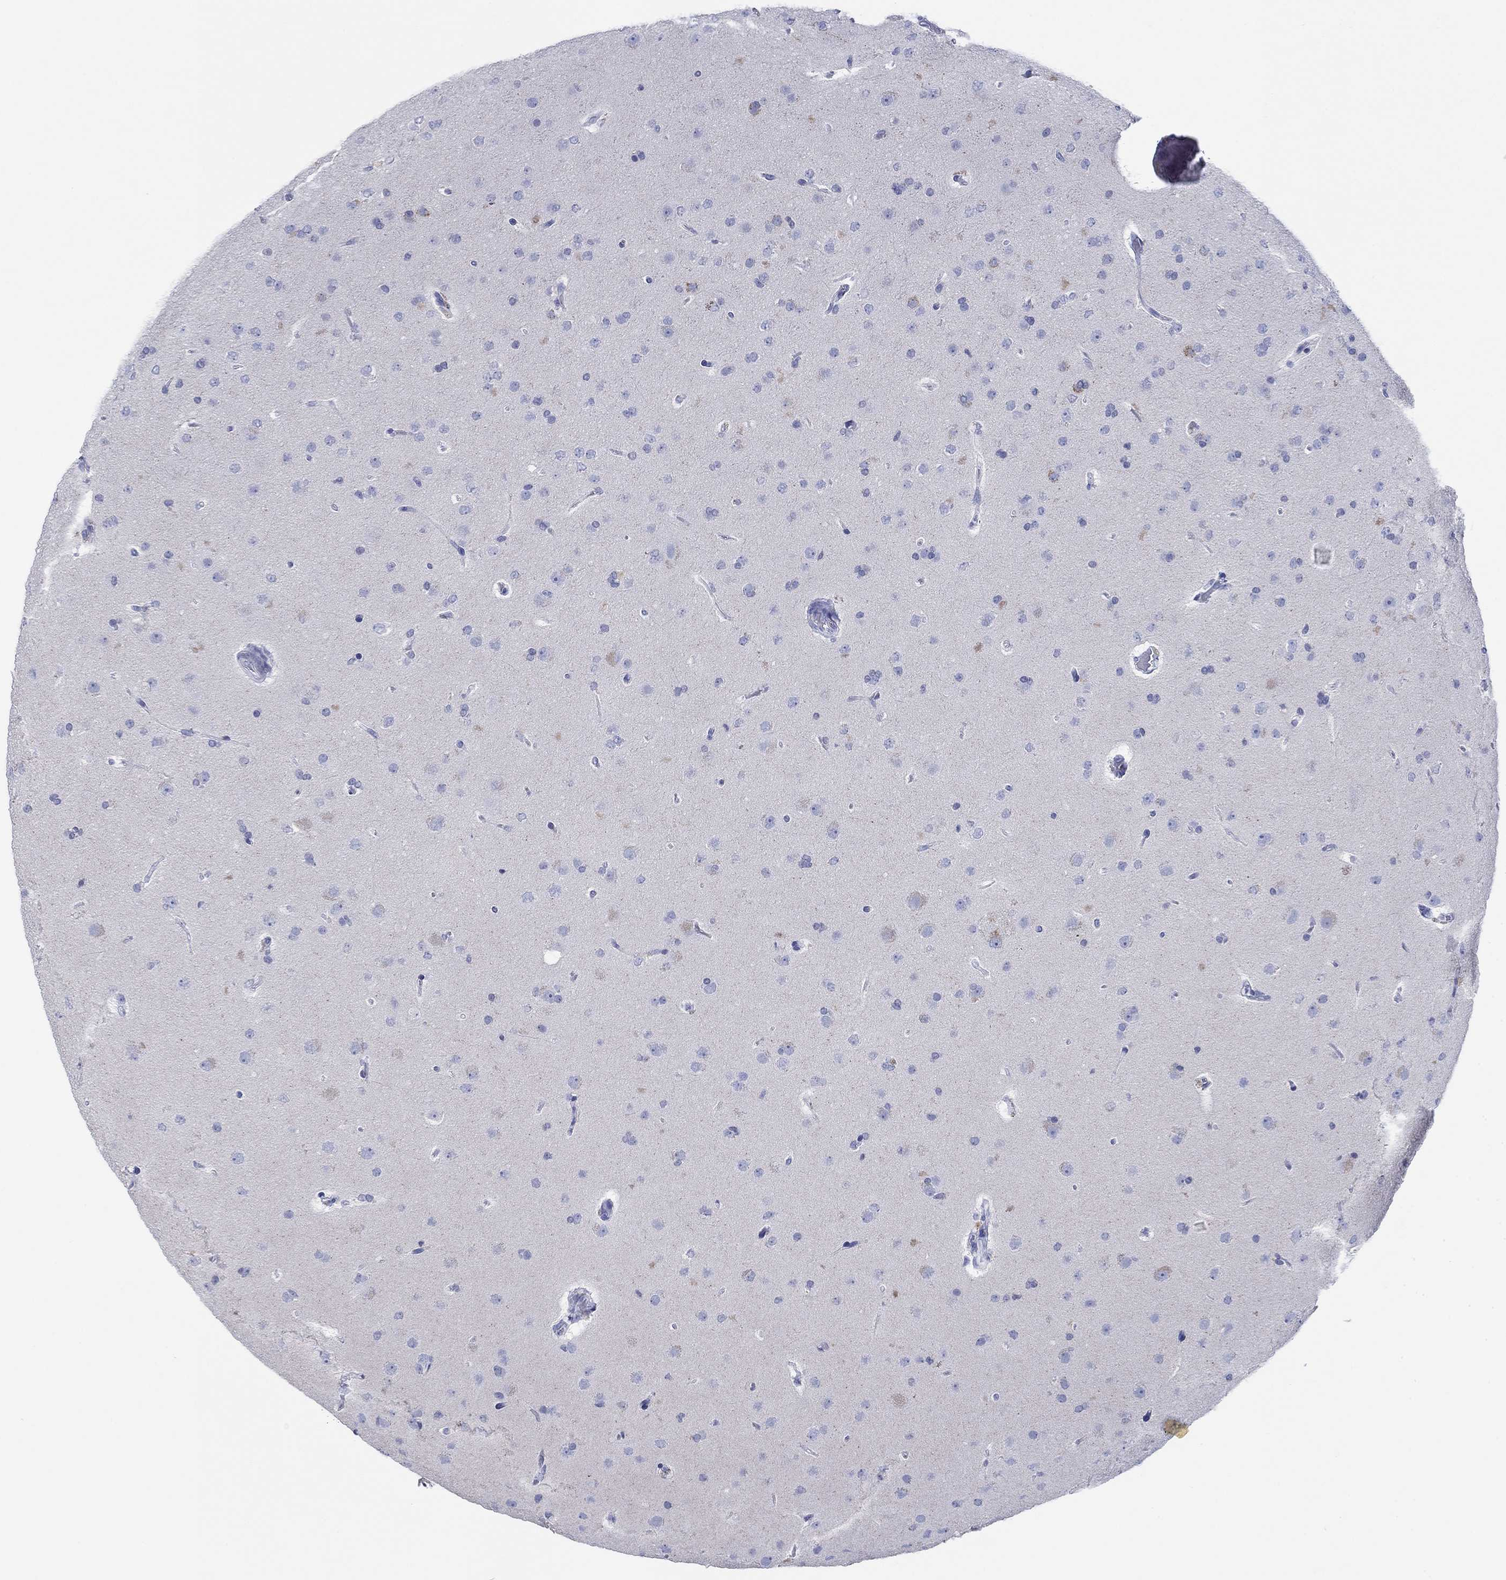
{"staining": {"intensity": "negative", "quantity": "none", "location": "none"}, "tissue": "glioma", "cell_type": "Tumor cells", "image_type": "cancer", "snomed": [{"axis": "morphology", "description": "Glioma, malignant, NOS"}, {"axis": "topography", "description": "Cerebral cortex"}], "caption": "Tumor cells are negative for brown protein staining in glioma.", "gene": "PDYN", "patient": {"sex": "male", "age": 58}}